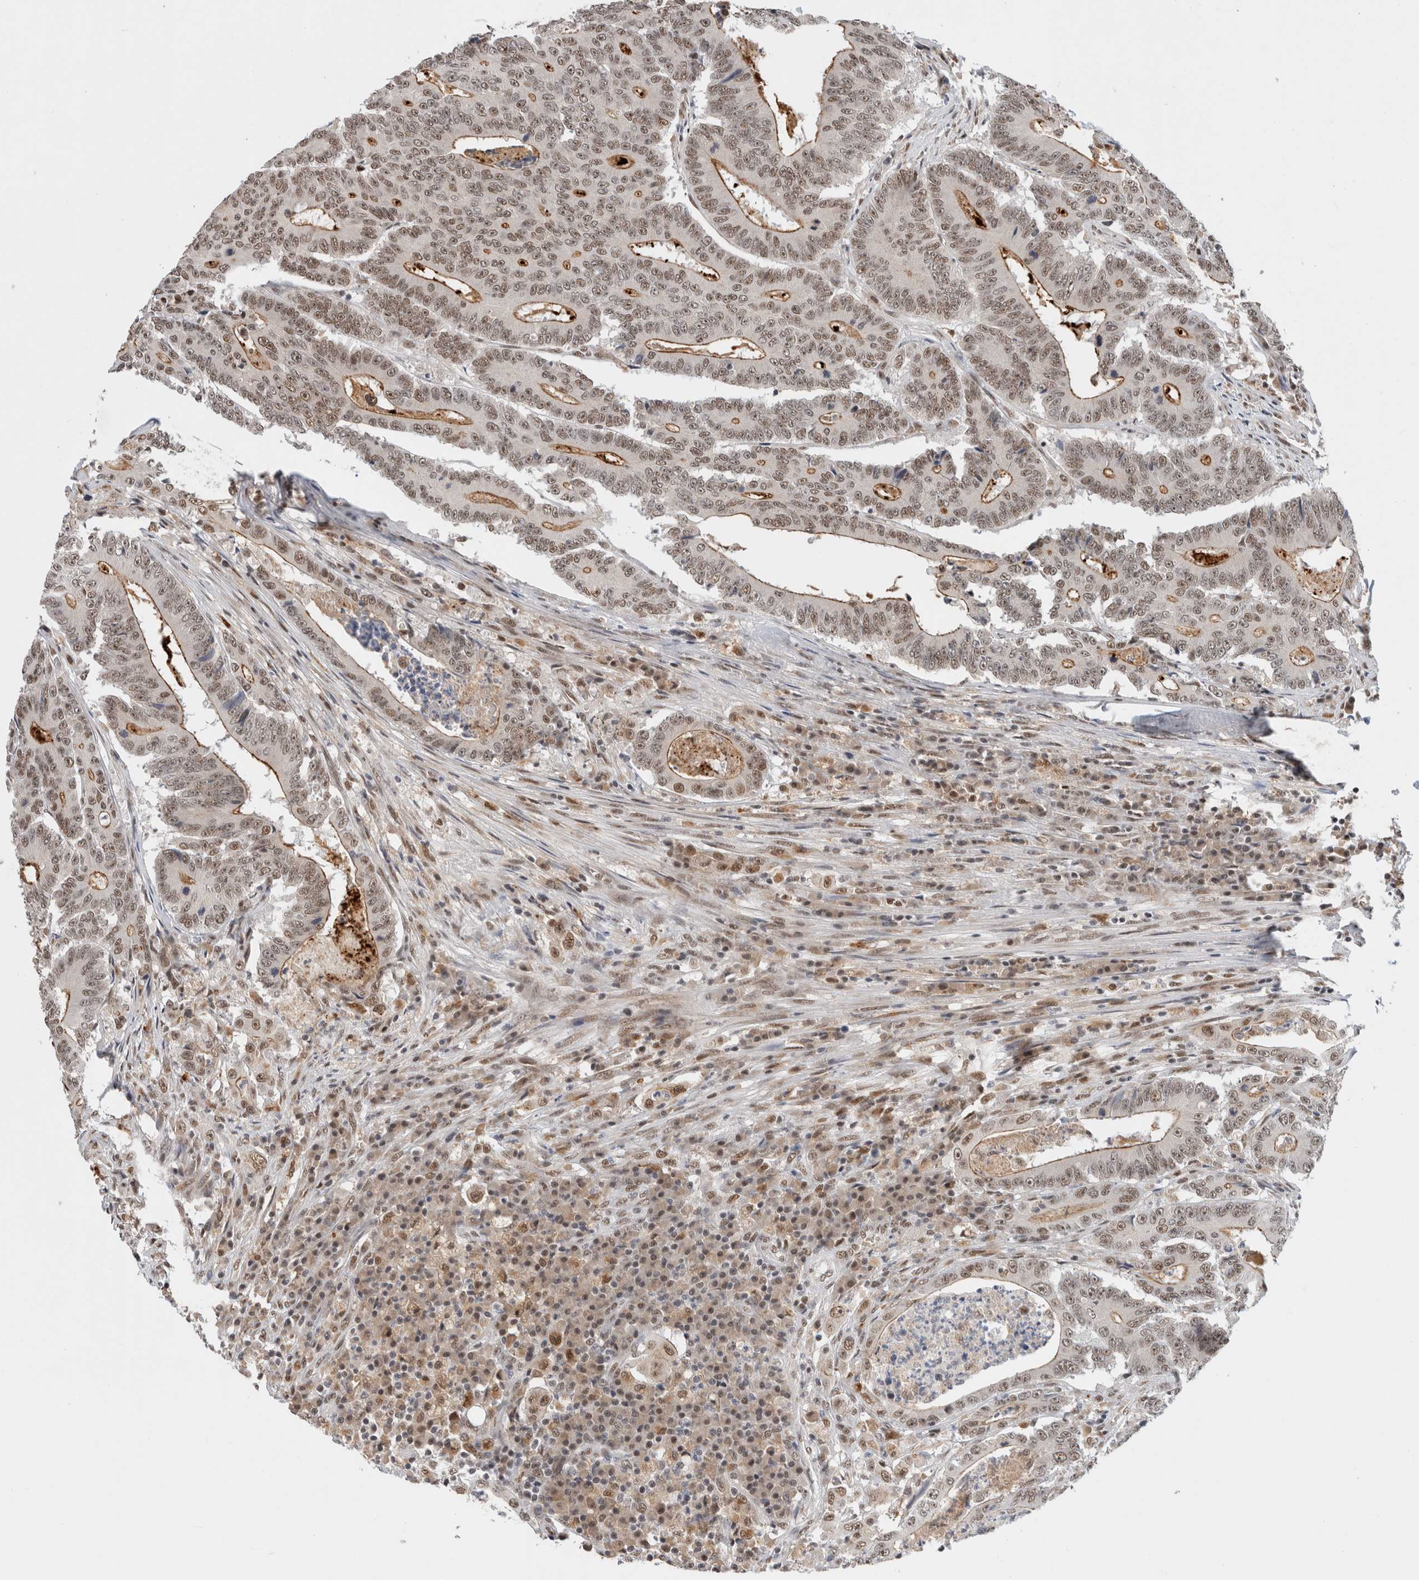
{"staining": {"intensity": "moderate", "quantity": ">75%", "location": "cytoplasmic/membranous,nuclear"}, "tissue": "colorectal cancer", "cell_type": "Tumor cells", "image_type": "cancer", "snomed": [{"axis": "morphology", "description": "Adenocarcinoma, NOS"}, {"axis": "topography", "description": "Colon"}], "caption": "Colorectal adenocarcinoma was stained to show a protein in brown. There is medium levels of moderate cytoplasmic/membranous and nuclear staining in about >75% of tumor cells.", "gene": "NCAPG2", "patient": {"sex": "male", "age": 83}}